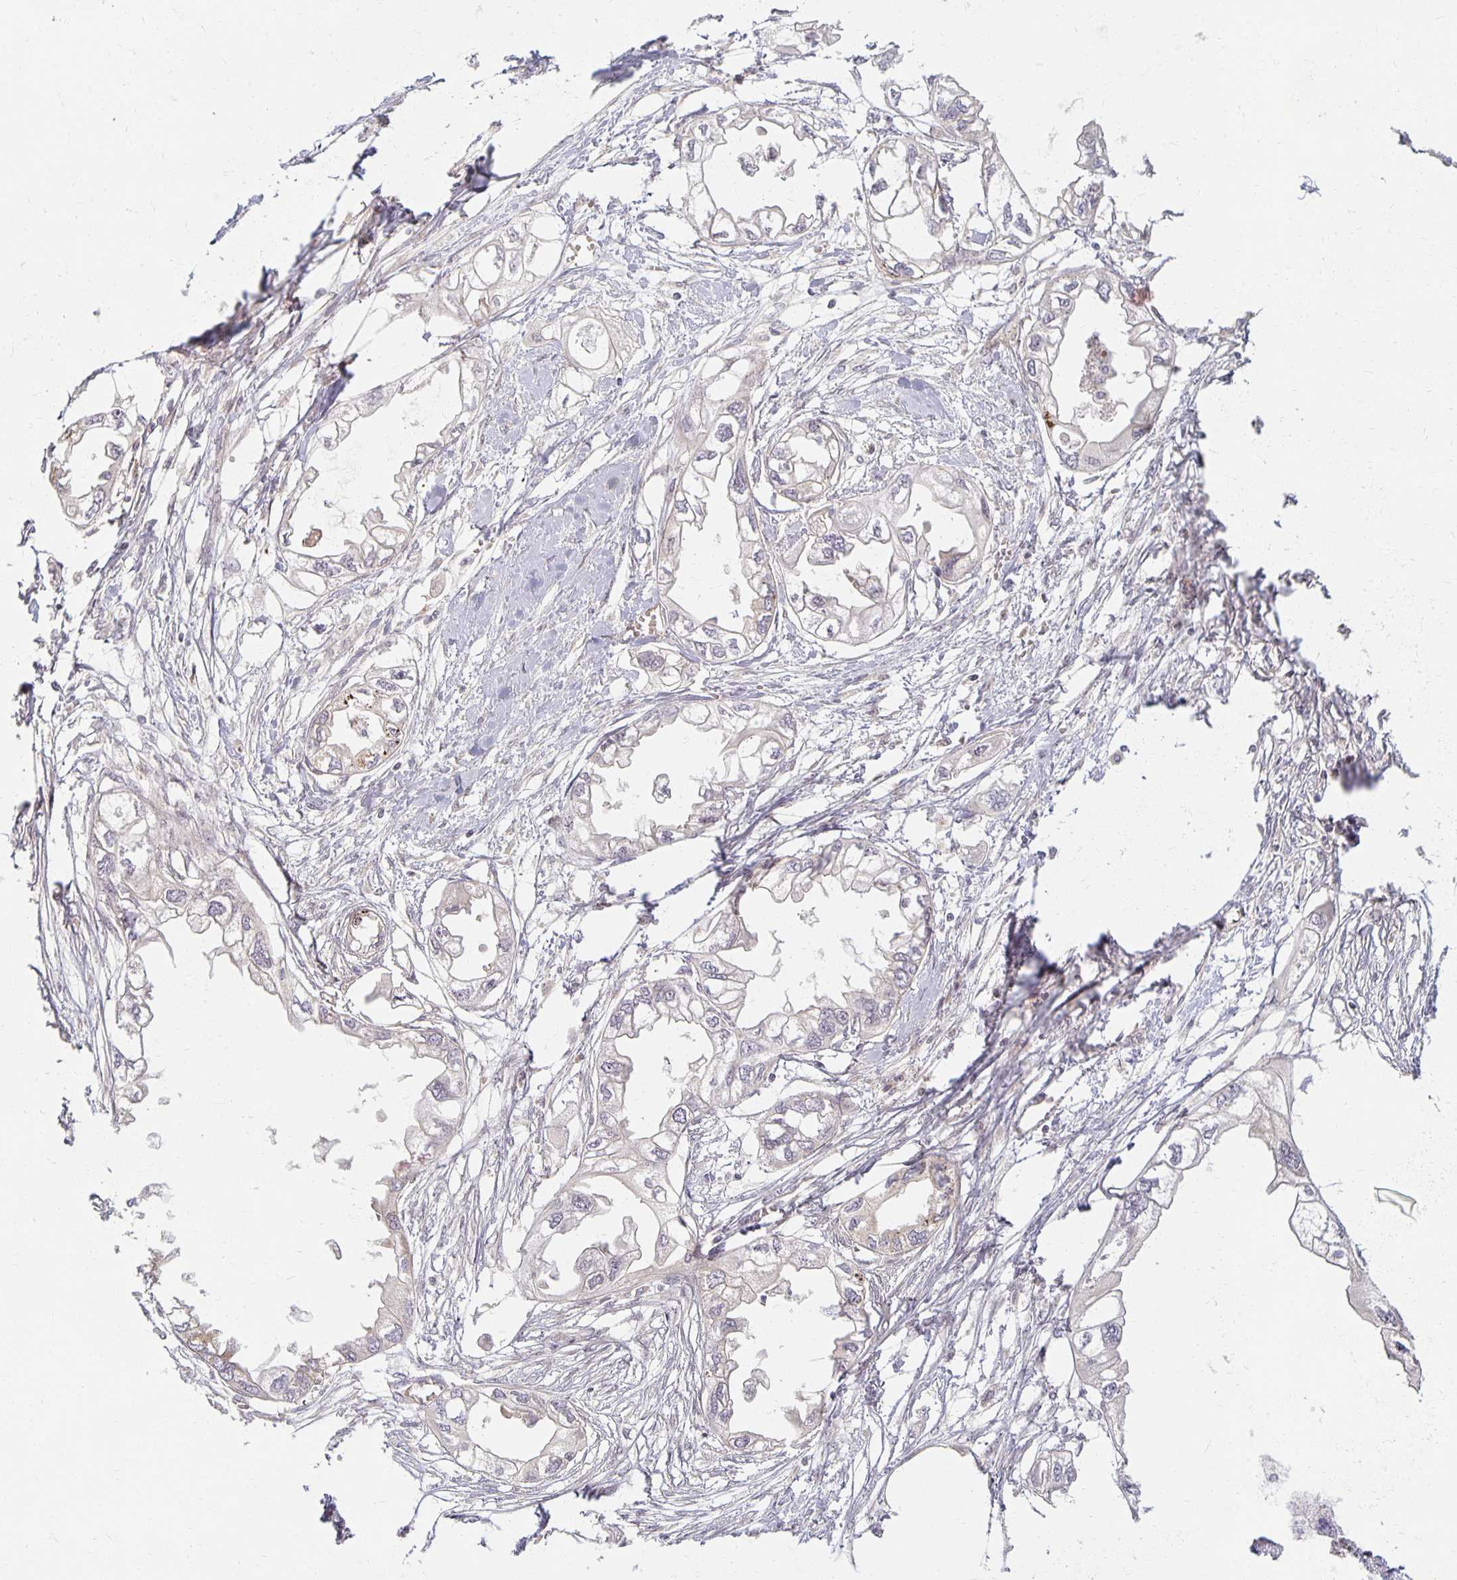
{"staining": {"intensity": "negative", "quantity": "none", "location": "none"}, "tissue": "endometrial cancer", "cell_type": "Tumor cells", "image_type": "cancer", "snomed": [{"axis": "morphology", "description": "Adenocarcinoma, NOS"}, {"axis": "morphology", "description": "Adenocarcinoma, metastatic, NOS"}, {"axis": "topography", "description": "Adipose tissue"}, {"axis": "topography", "description": "Endometrium"}], "caption": "Immunohistochemistry of endometrial cancer reveals no staining in tumor cells.", "gene": "EHF", "patient": {"sex": "female", "age": 67}}